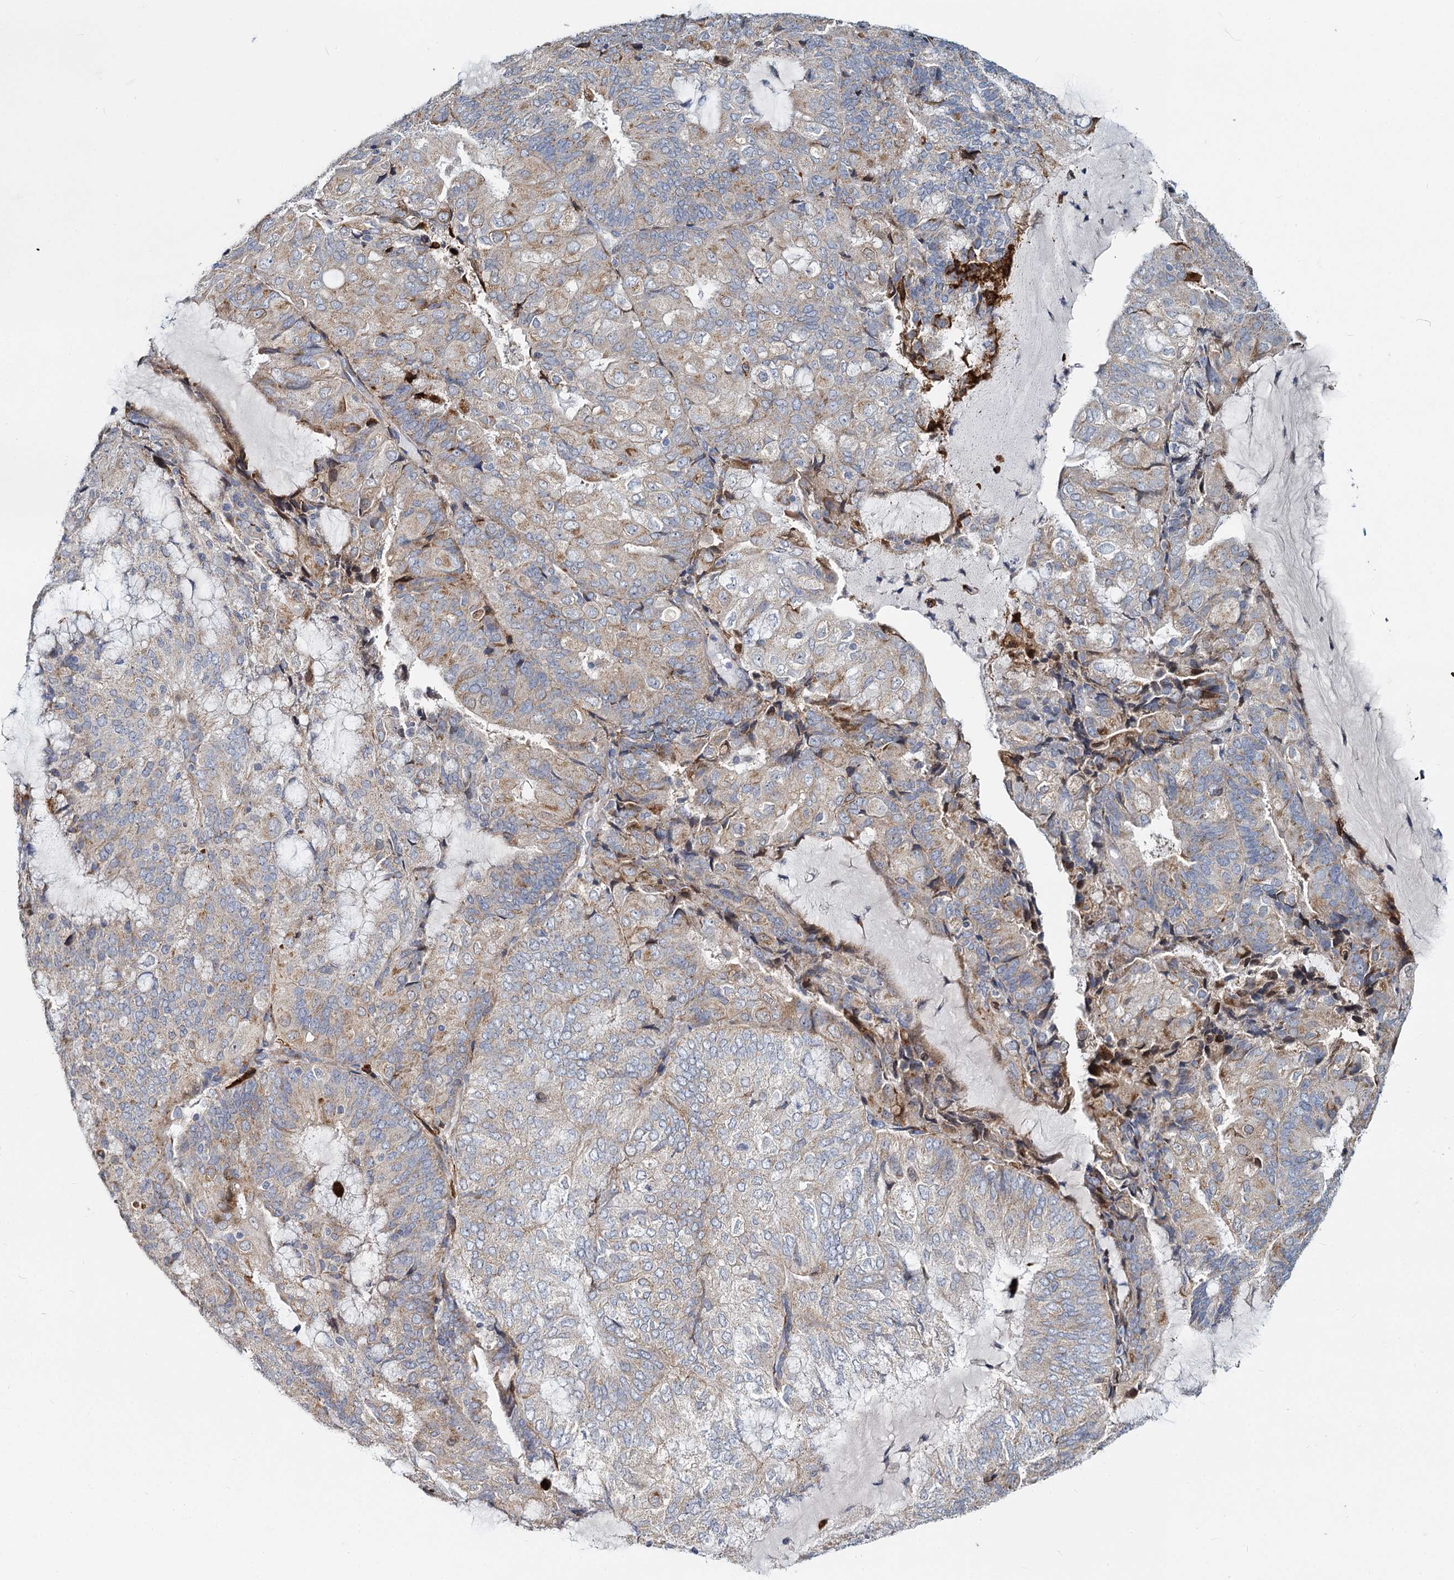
{"staining": {"intensity": "moderate", "quantity": "<25%", "location": "cytoplasmic/membranous"}, "tissue": "endometrial cancer", "cell_type": "Tumor cells", "image_type": "cancer", "snomed": [{"axis": "morphology", "description": "Adenocarcinoma, NOS"}, {"axis": "topography", "description": "Endometrium"}], "caption": "Brown immunohistochemical staining in human adenocarcinoma (endometrial) reveals moderate cytoplasmic/membranous positivity in approximately <25% of tumor cells.", "gene": "DCUN1D2", "patient": {"sex": "female", "age": 81}}